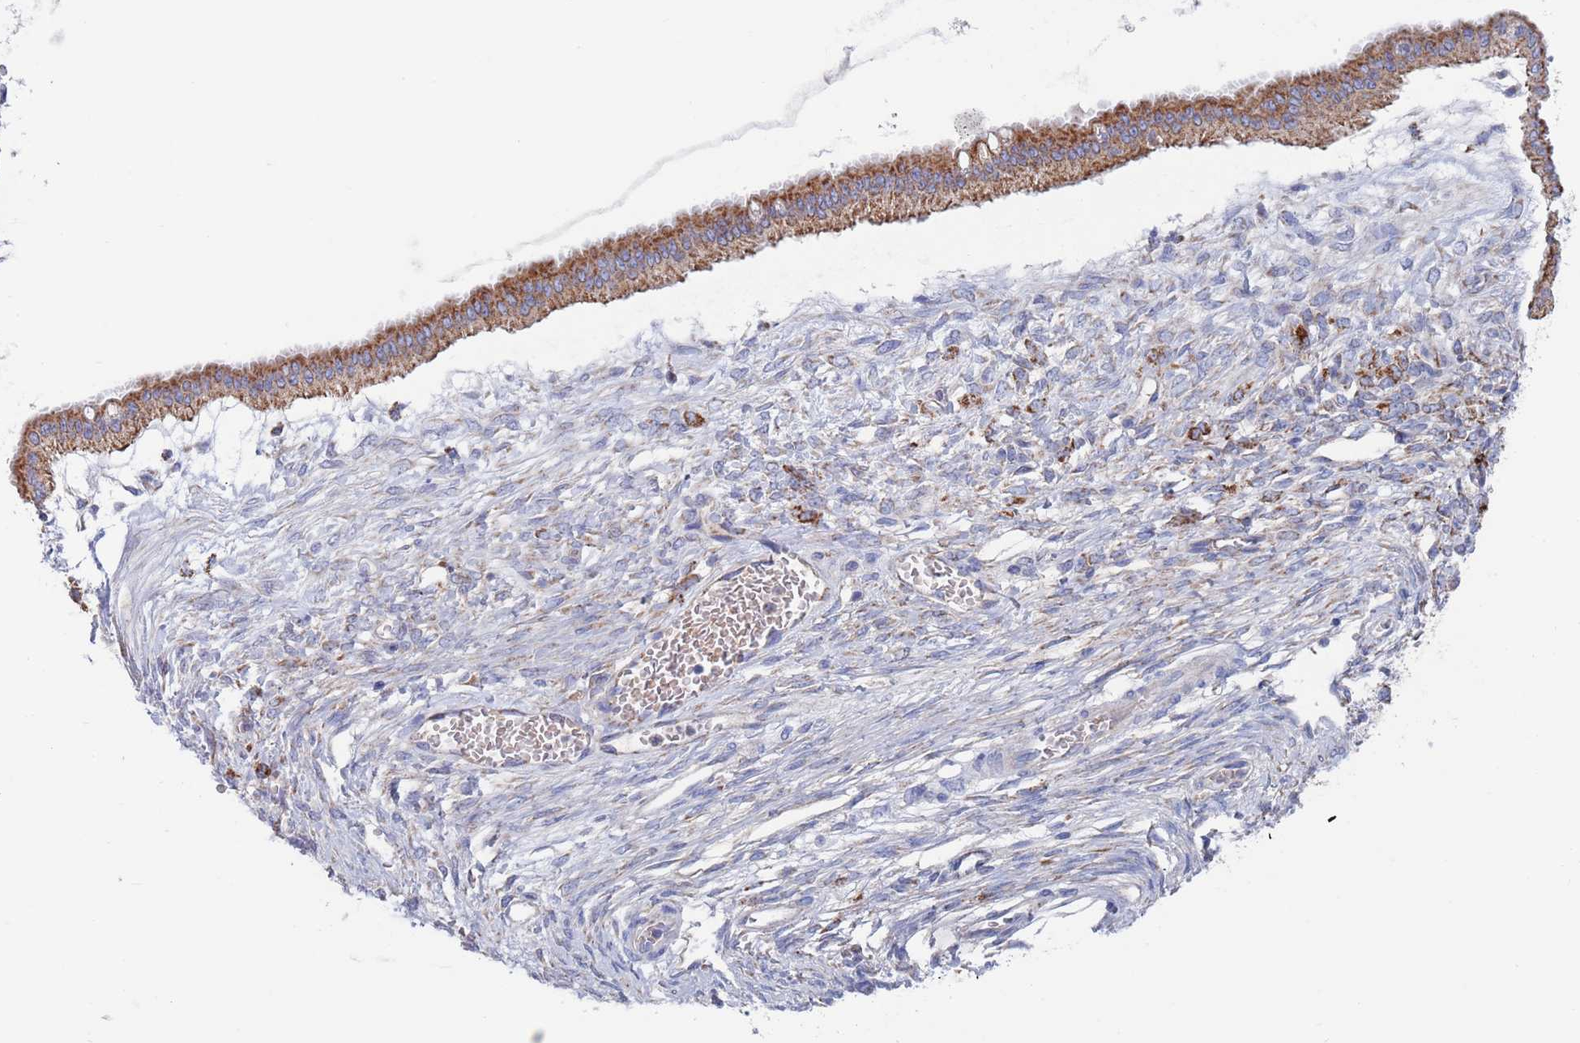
{"staining": {"intensity": "moderate", "quantity": ">75%", "location": "cytoplasmic/membranous"}, "tissue": "ovarian cancer", "cell_type": "Tumor cells", "image_type": "cancer", "snomed": [{"axis": "morphology", "description": "Cystadenocarcinoma, mucinous, NOS"}, {"axis": "topography", "description": "Ovary"}], "caption": "This image demonstrates immunohistochemistry (IHC) staining of ovarian cancer, with medium moderate cytoplasmic/membranous expression in approximately >75% of tumor cells.", "gene": "CHCHD6", "patient": {"sex": "female", "age": 73}}